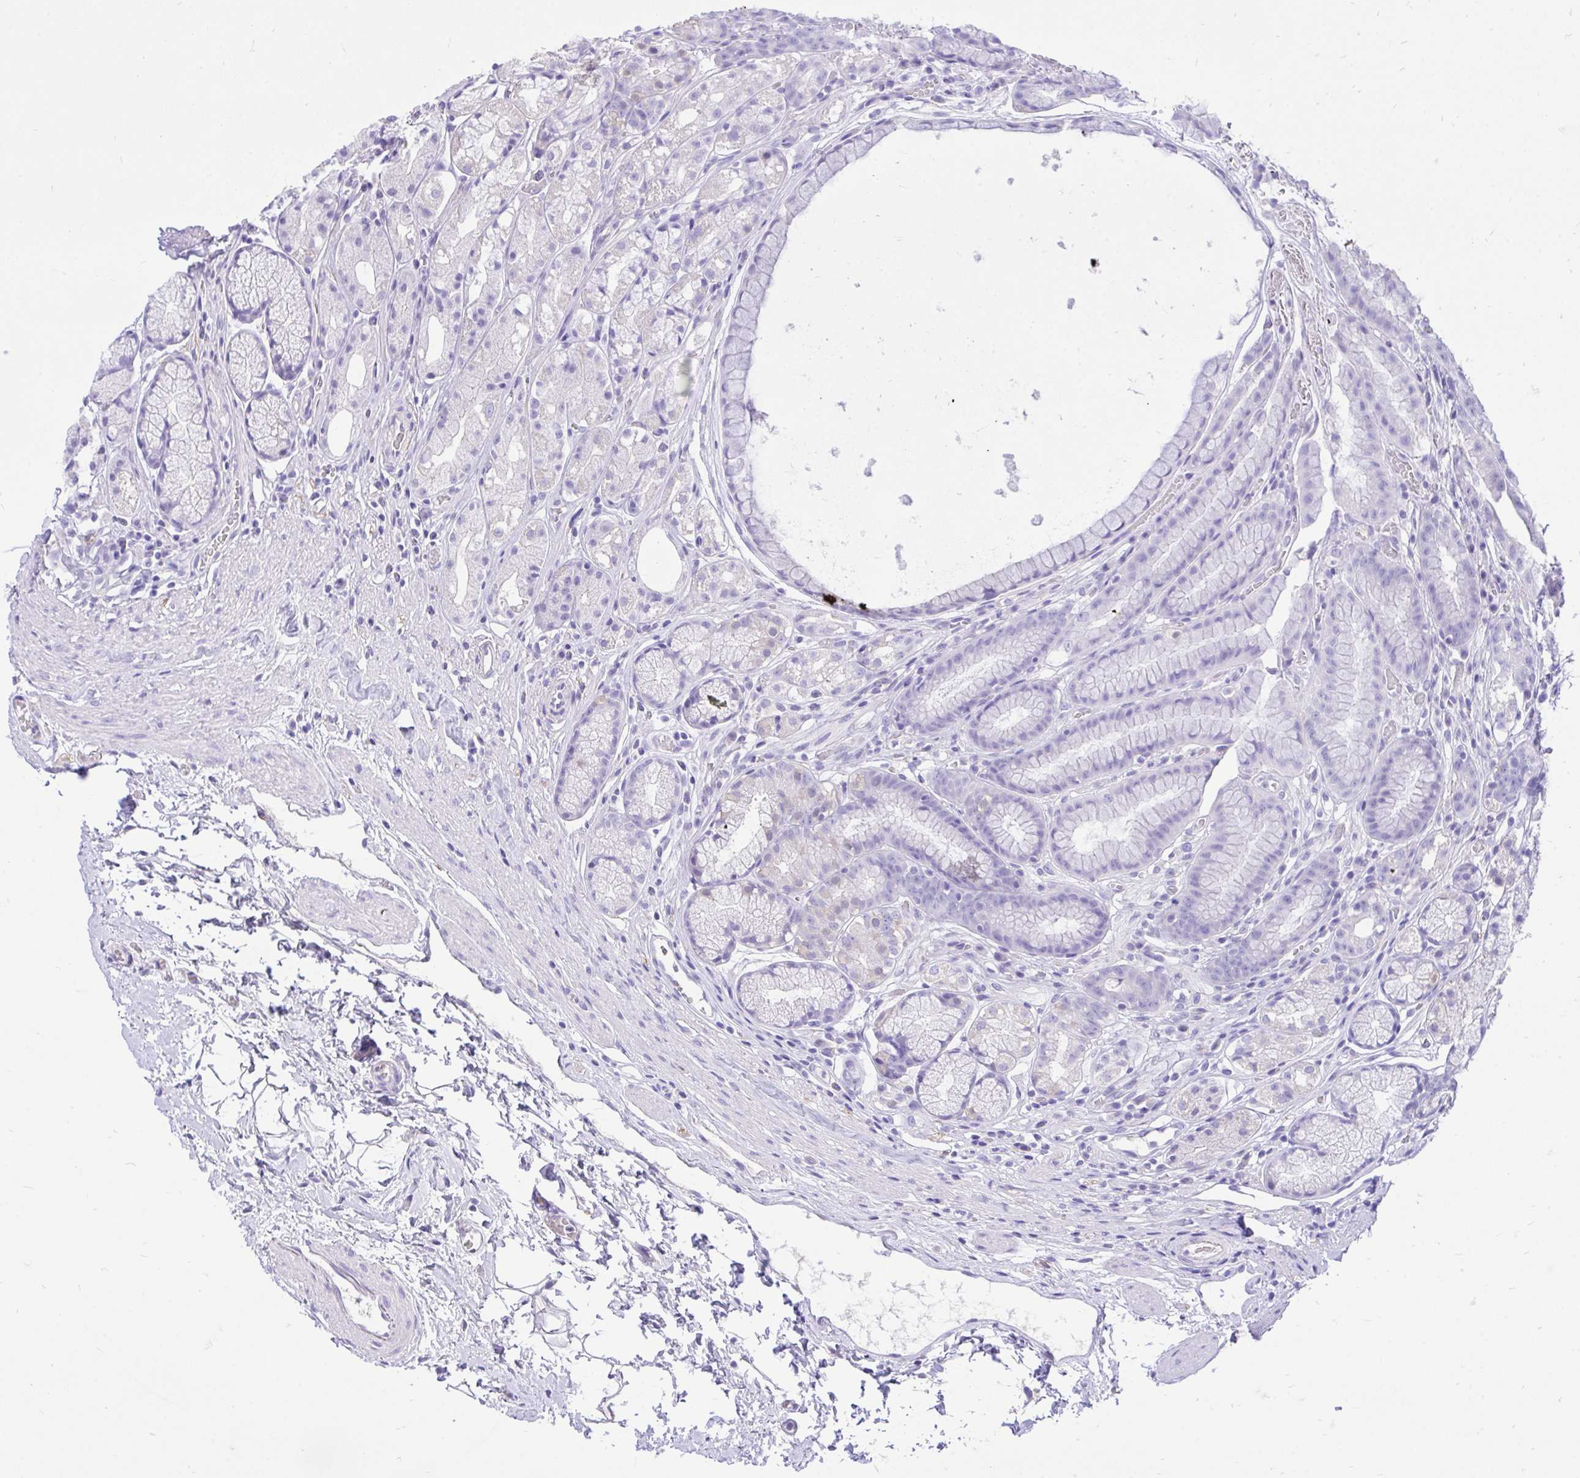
{"staining": {"intensity": "negative", "quantity": "none", "location": "none"}, "tissue": "stomach", "cell_type": "Glandular cells", "image_type": "normal", "snomed": [{"axis": "morphology", "description": "Normal tissue, NOS"}, {"axis": "topography", "description": "Smooth muscle"}, {"axis": "topography", "description": "Stomach"}], "caption": "Immunohistochemistry (IHC) of normal stomach demonstrates no staining in glandular cells.", "gene": "MON1A", "patient": {"sex": "male", "age": 70}}